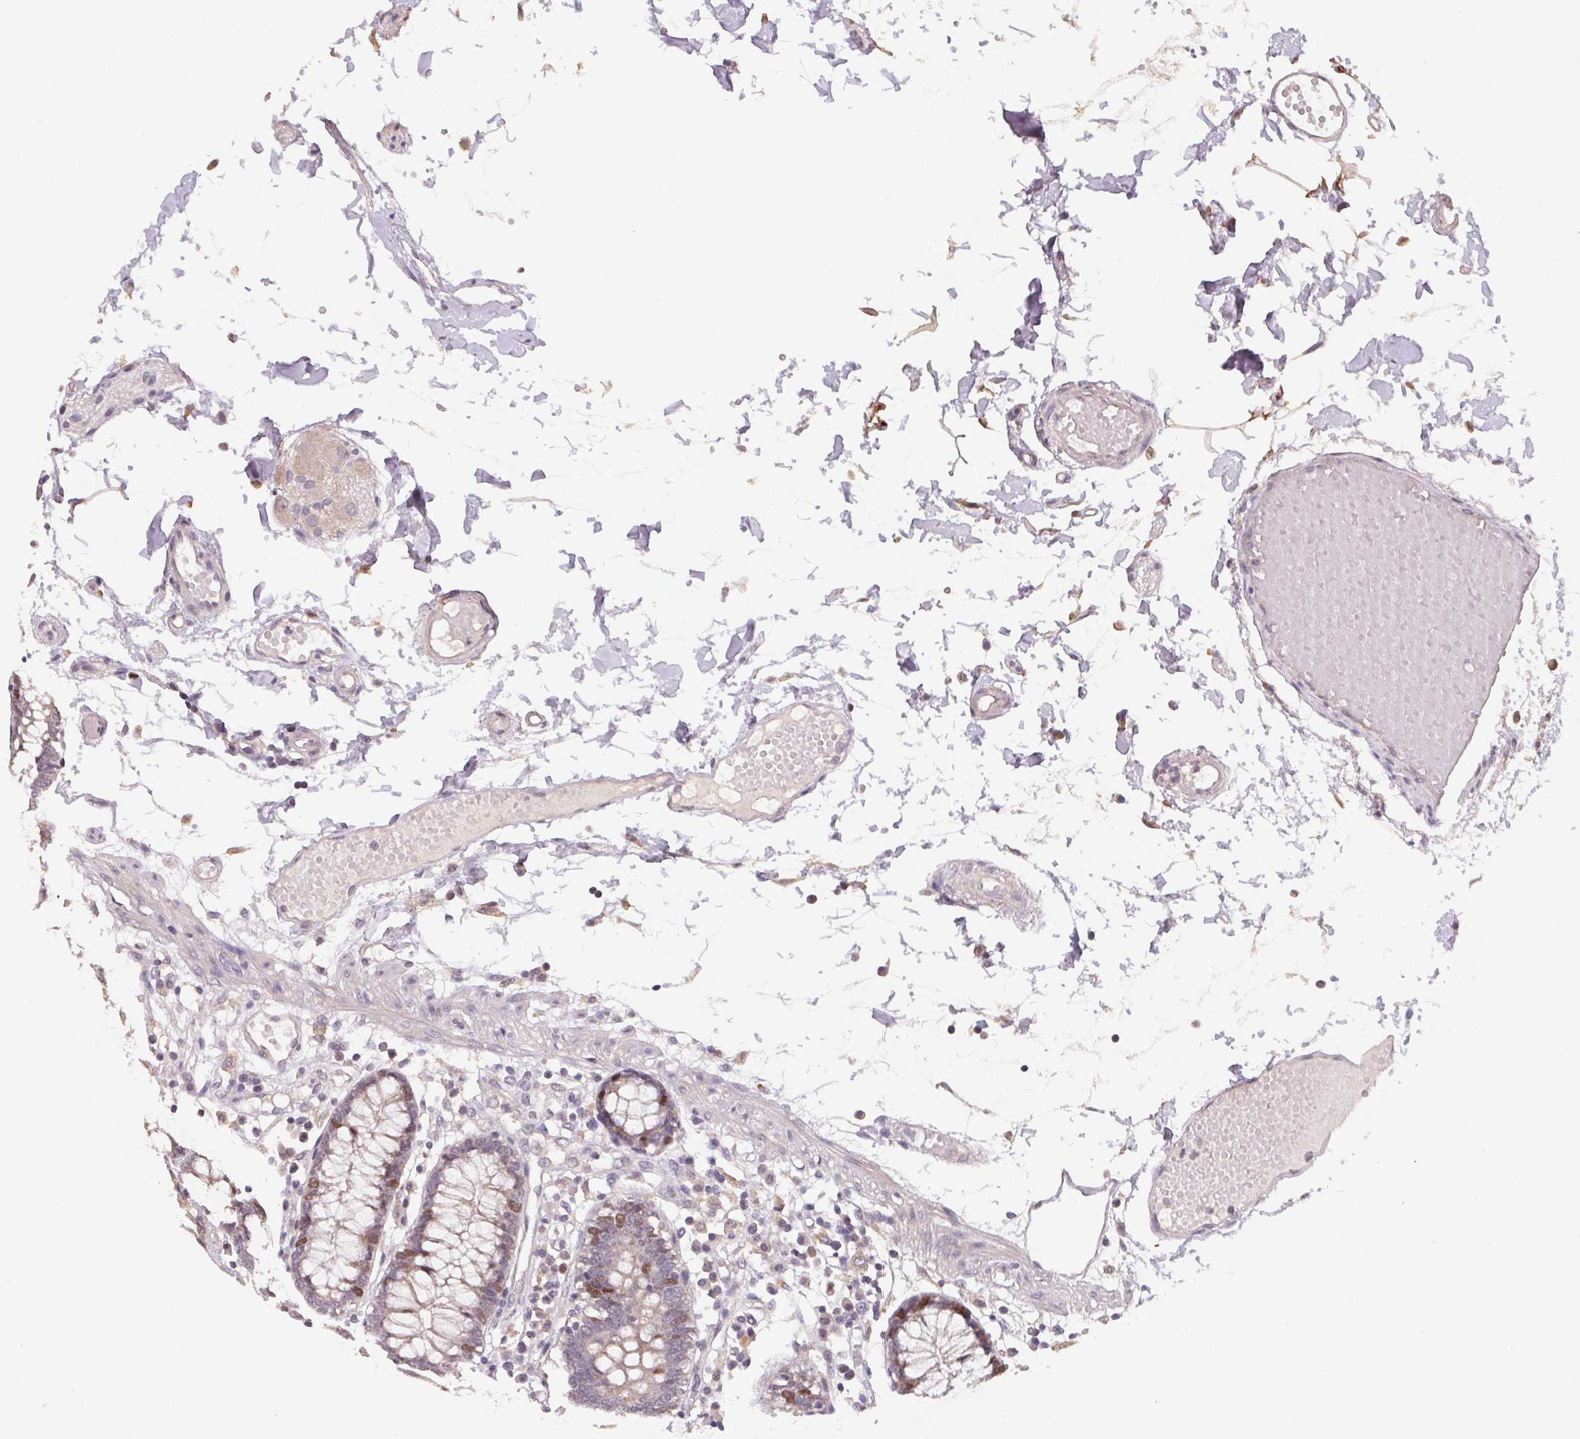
{"staining": {"intensity": "negative", "quantity": "none", "location": "none"}, "tissue": "colon", "cell_type": "Endothelial cells", "image_type": "normal", "snomed": [{"axis": "morphology", "description": "Normal tissue, NOS"}, {"axis": "morphology", "description": "Adenocarcinoma, NOS"}, {"axis": "topography", "description": "Colon"}], "caption": "Benign colon was stained to show a protein in brown. There is no significant positivity in endothelial cells. The staining was performed using DAB to visualize the protein expression in brown, while the nuclei were stained in blue with hematoxylin (Magnification: 20x).", "gene": "KIFC1", "patient": {"sex": "male", "age": 83}}